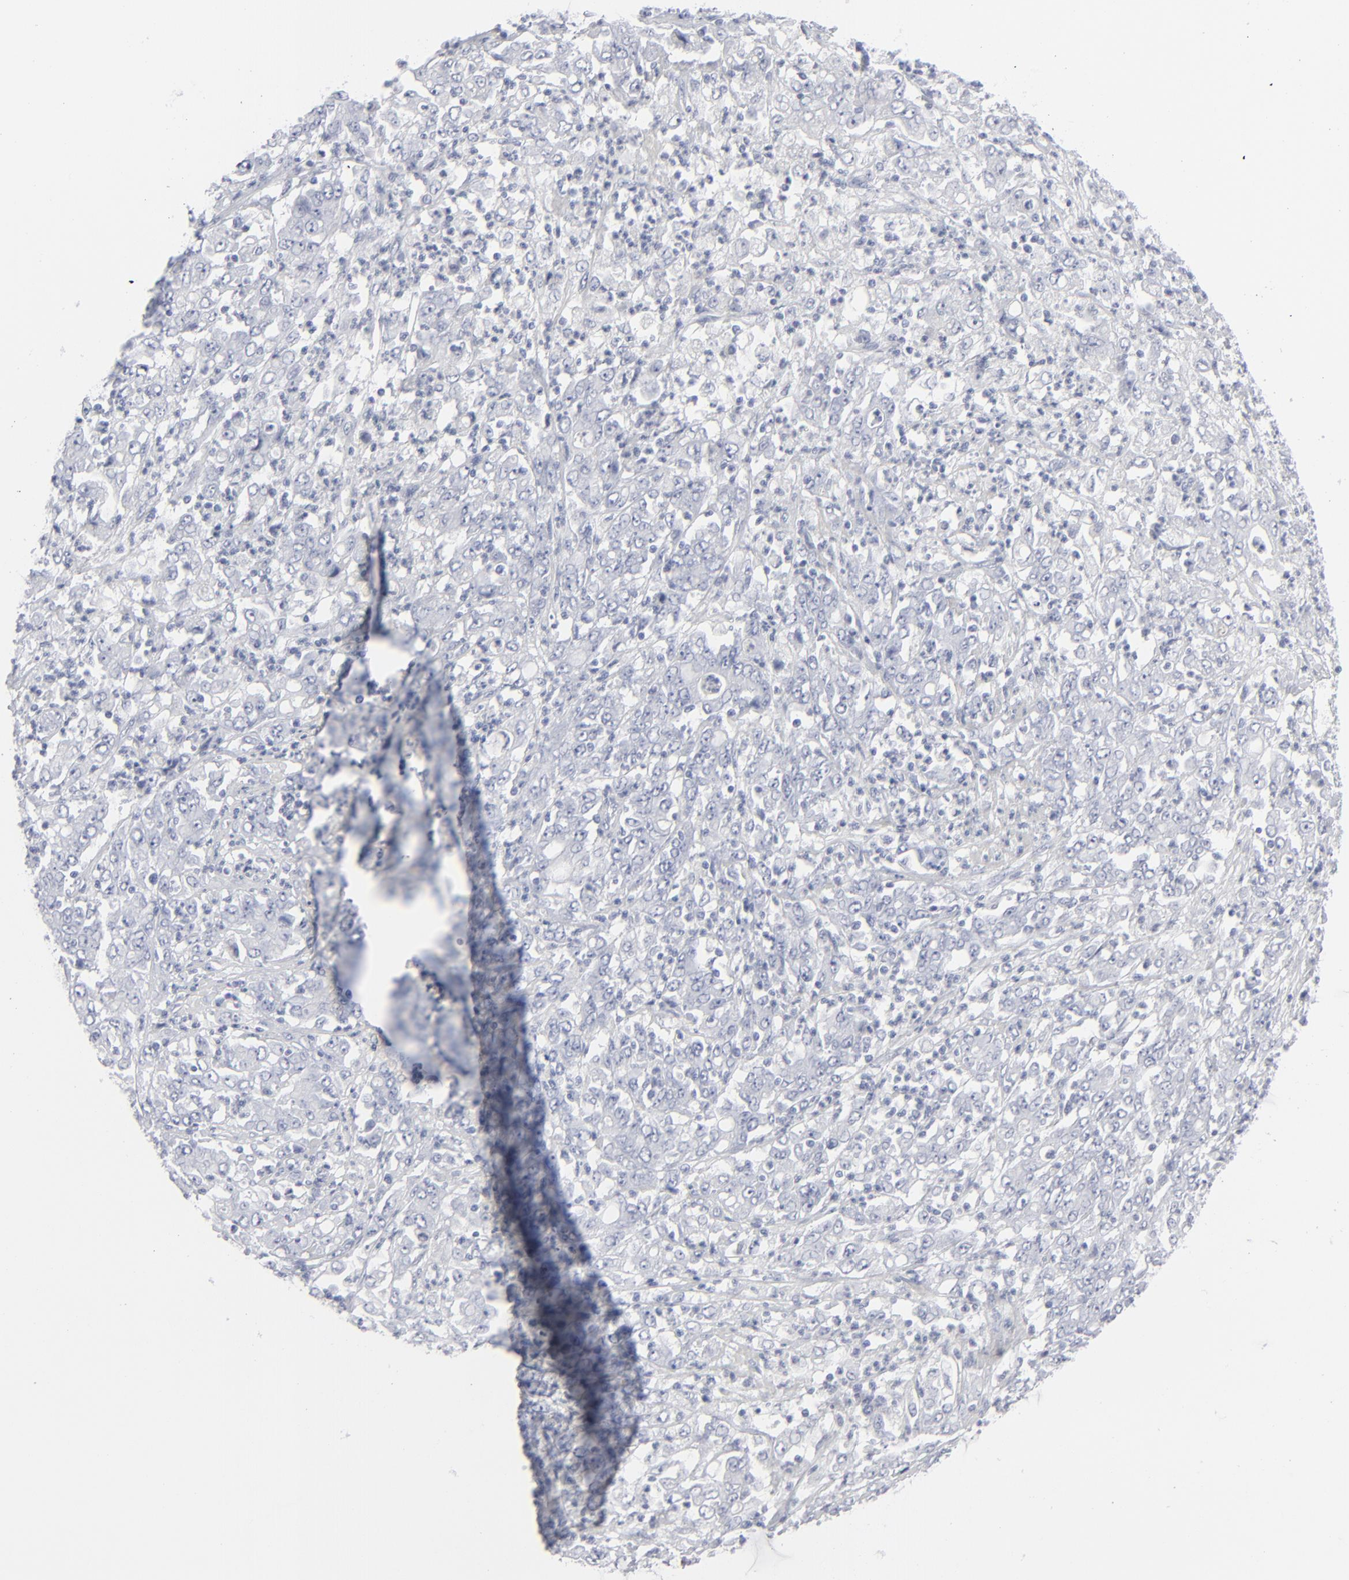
{"staining": {"intensity": "negative", "quantity": "none", "location": "none"}, "tissue": "stomach cancer", "cell_type": "Tumor cells", "image_type": "cancer", "snomed": [{"axis": "morphology", "description": "Adenocarcinoma, NOS"}, {"axis": "topography", "description": "Stomach, lower"}], "caption": "This is an immunohistochemistry image of human stomach cancer. There is no staining in tumor cells.", "gene": "MSLN", "patient": {"sex": "female", "age": 71}}